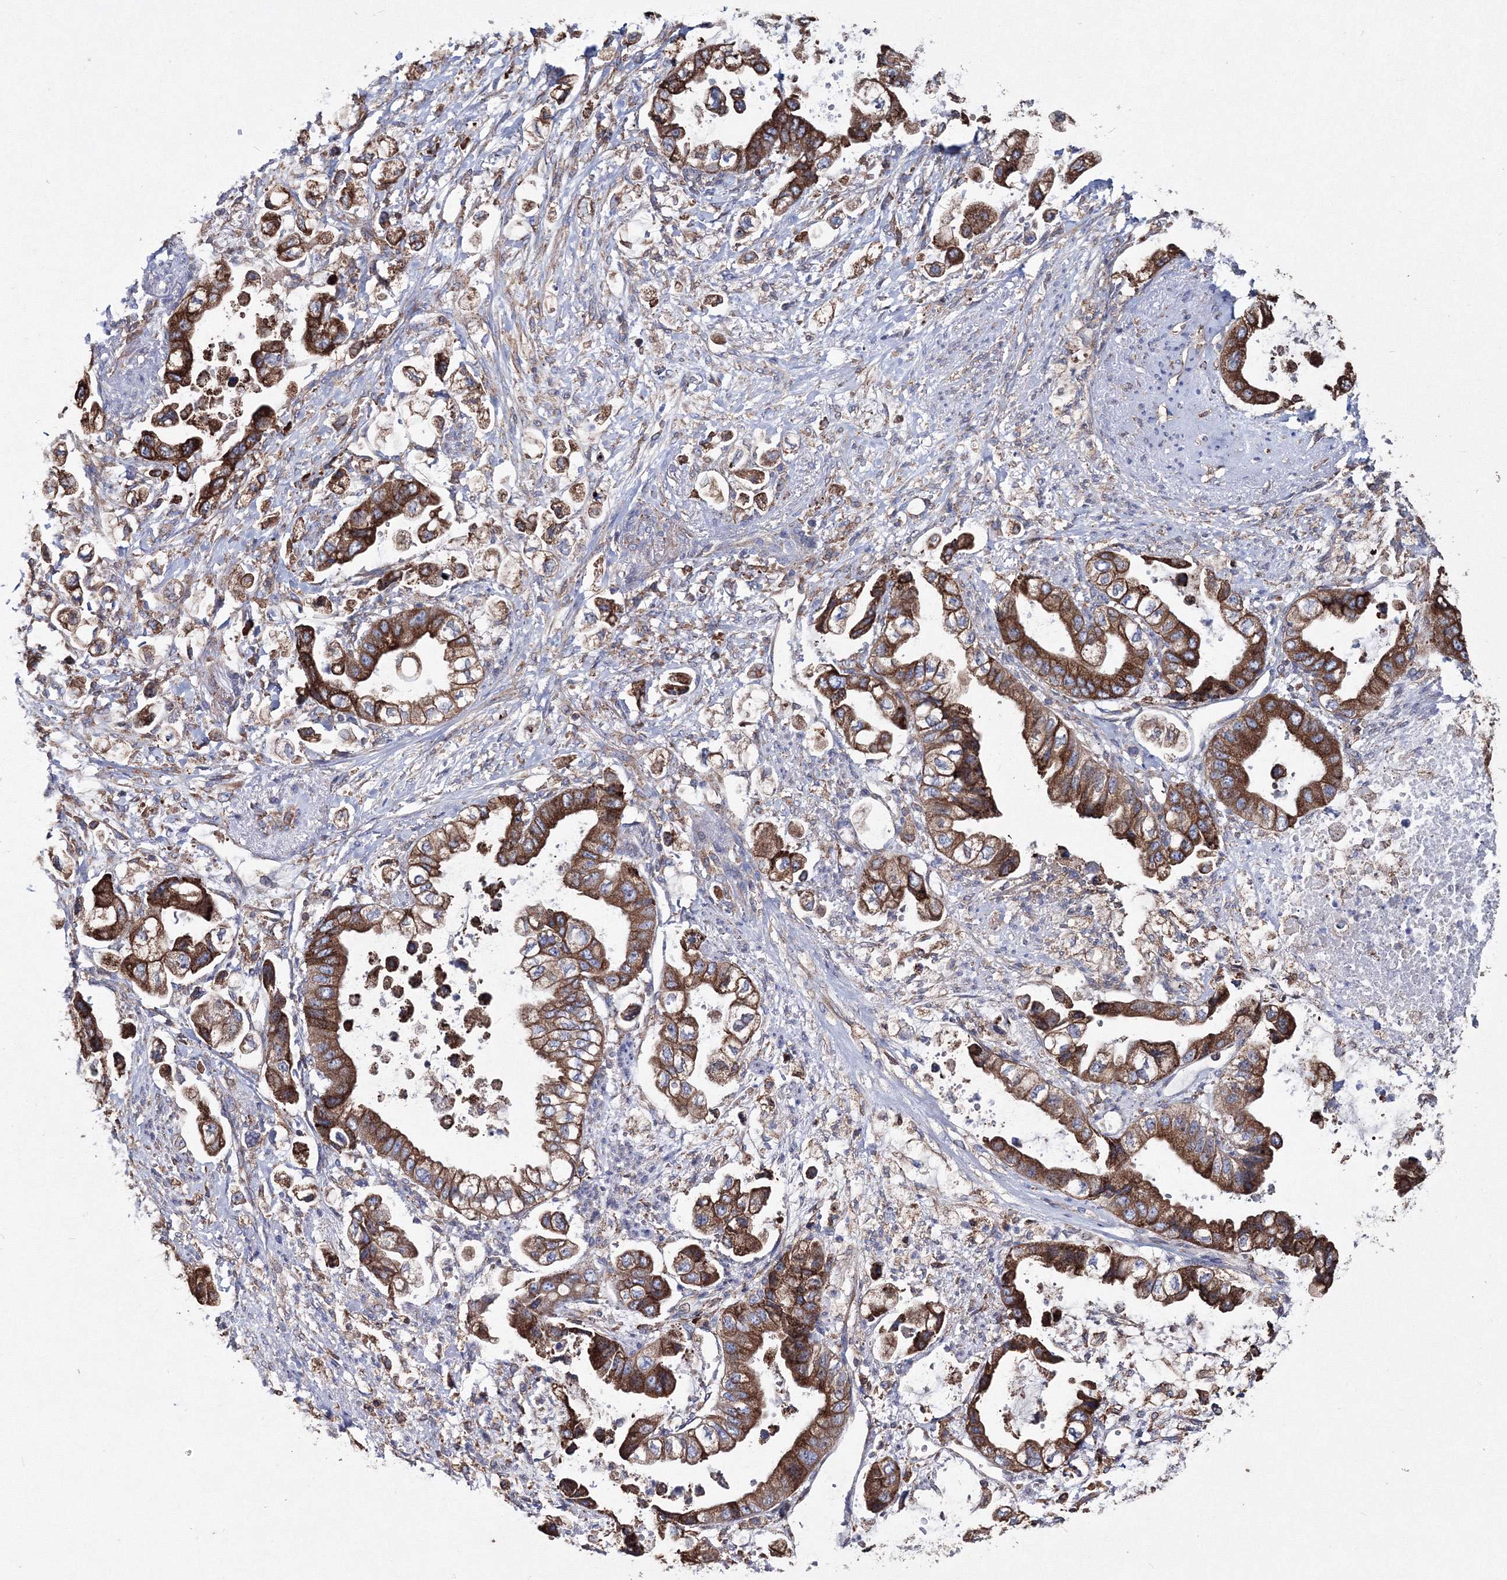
{"staining": {"intensity": "strong", "quantity": ">75%", "location": "cytoplasmic/membranous"}, "tissue": "stomach cancer", "cell_type": "Tumor cells", "image_type": "cancer", "snomed": [{"axis": "morphology", "description": "Adenocarcinoma, NOS"}, {"axis": "topography", "description": "Stomach"}], "caption": "Brown immunohistochemical staining in adenocarcinoma (stomach) displays strong cytoplasmic/membranous positivity in about >75% of tumor cells. (DAB (3,3'-diaminobenzidine) IHC, brown staining for protein, blue staining for nuclei).", "gene": "VPS8", "patient": {"sex": "male", "age": 62}}